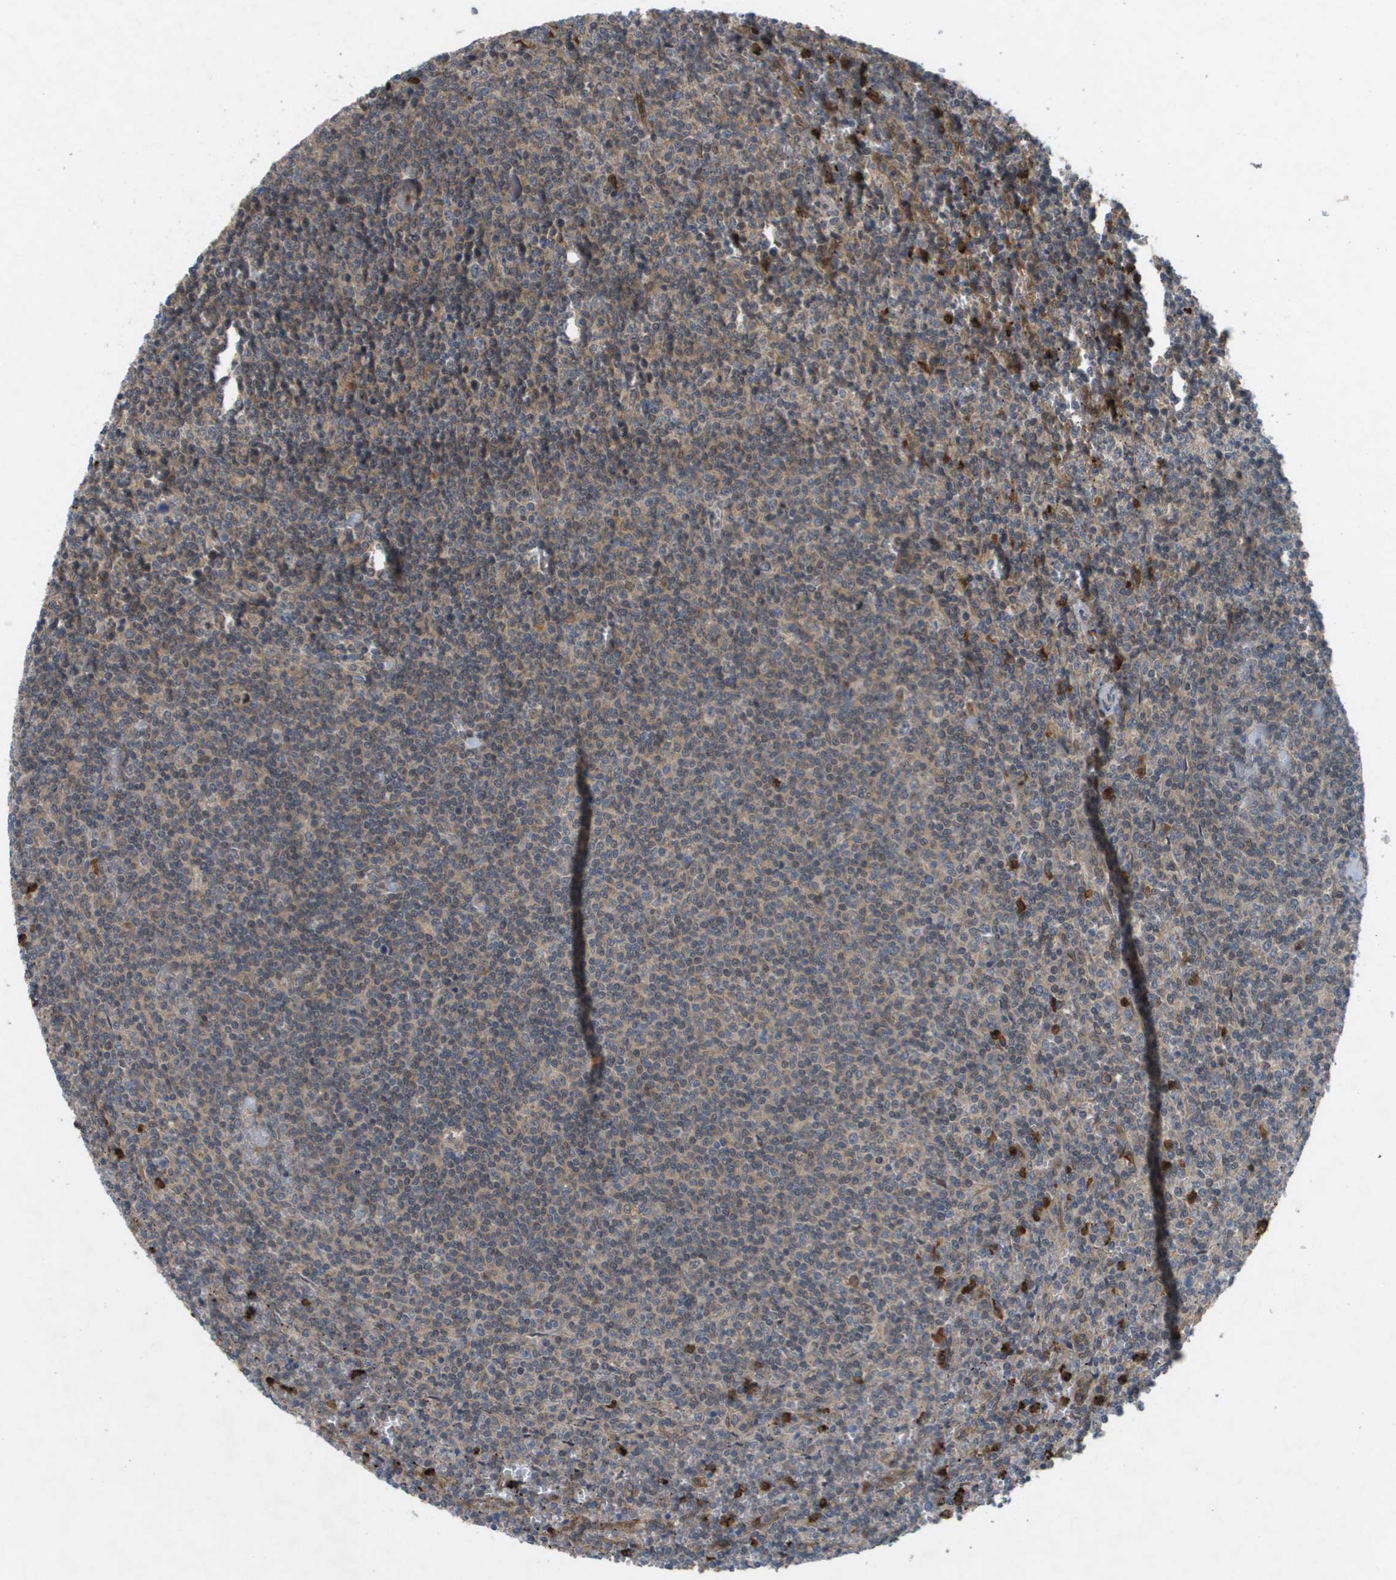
{"staining": {"intensity": "weak", "quantity": ">75%", "location": "cytoplasmic/membranous"}, "tissue": "lymphoma", "cell_type": "Tumor cells", "image_type": "cancer", "snomed": [{"axis": "morphology", "description": "Malignant lymphoma, non-Hodgkin's type, Low grade"}, {"axis": "topography", "description": "Spleen"}], "caption": "Immunohistochemistry (IHC) histopathology image of neoplastic tissue: human lymphoma stained using IHC reveals low levels of weak protein expression localized specifically in the cytoplasmic/membranous of tumor cells, appearing as a cytoplasmic/membranous brown color.", "gene": "PALD1", "patient": {"sex": "female", "age": 50}}